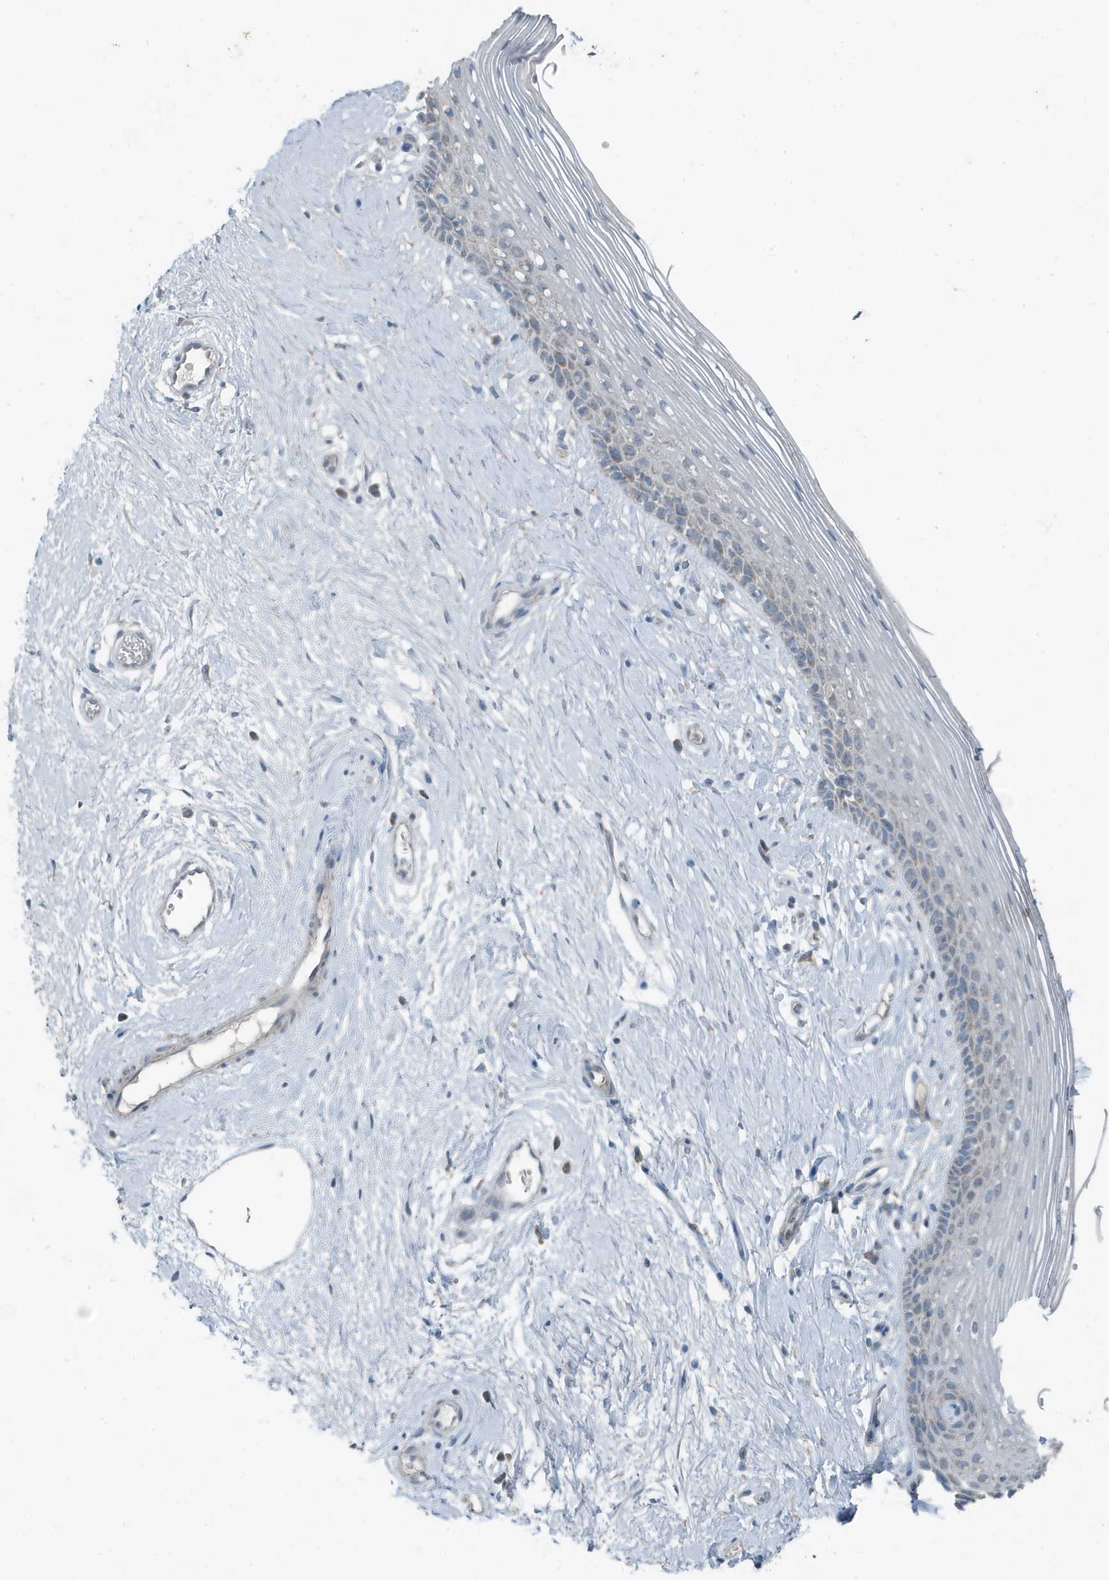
{"staining": {"intensity": "weak", "quantity": "<25%", "location": "cytoplasmic/membranous"}, "tissue": "vagina", "cell_type": "Squamous epithelial cells", "image_type": "normal", "snomed": [{"axis": "morphology", "description": "Normal tissue, NOS"}, {"axis": "topography", "description": "Vagina"}], "caption": "High power microscopy histopathology image of an immunohistochemistry (IHC) micrograph of benign vagina, revealing no significant positivity in squamous epithelial cells.", "gene": "MT", "patient": {"sex": "female", "age": 46}}